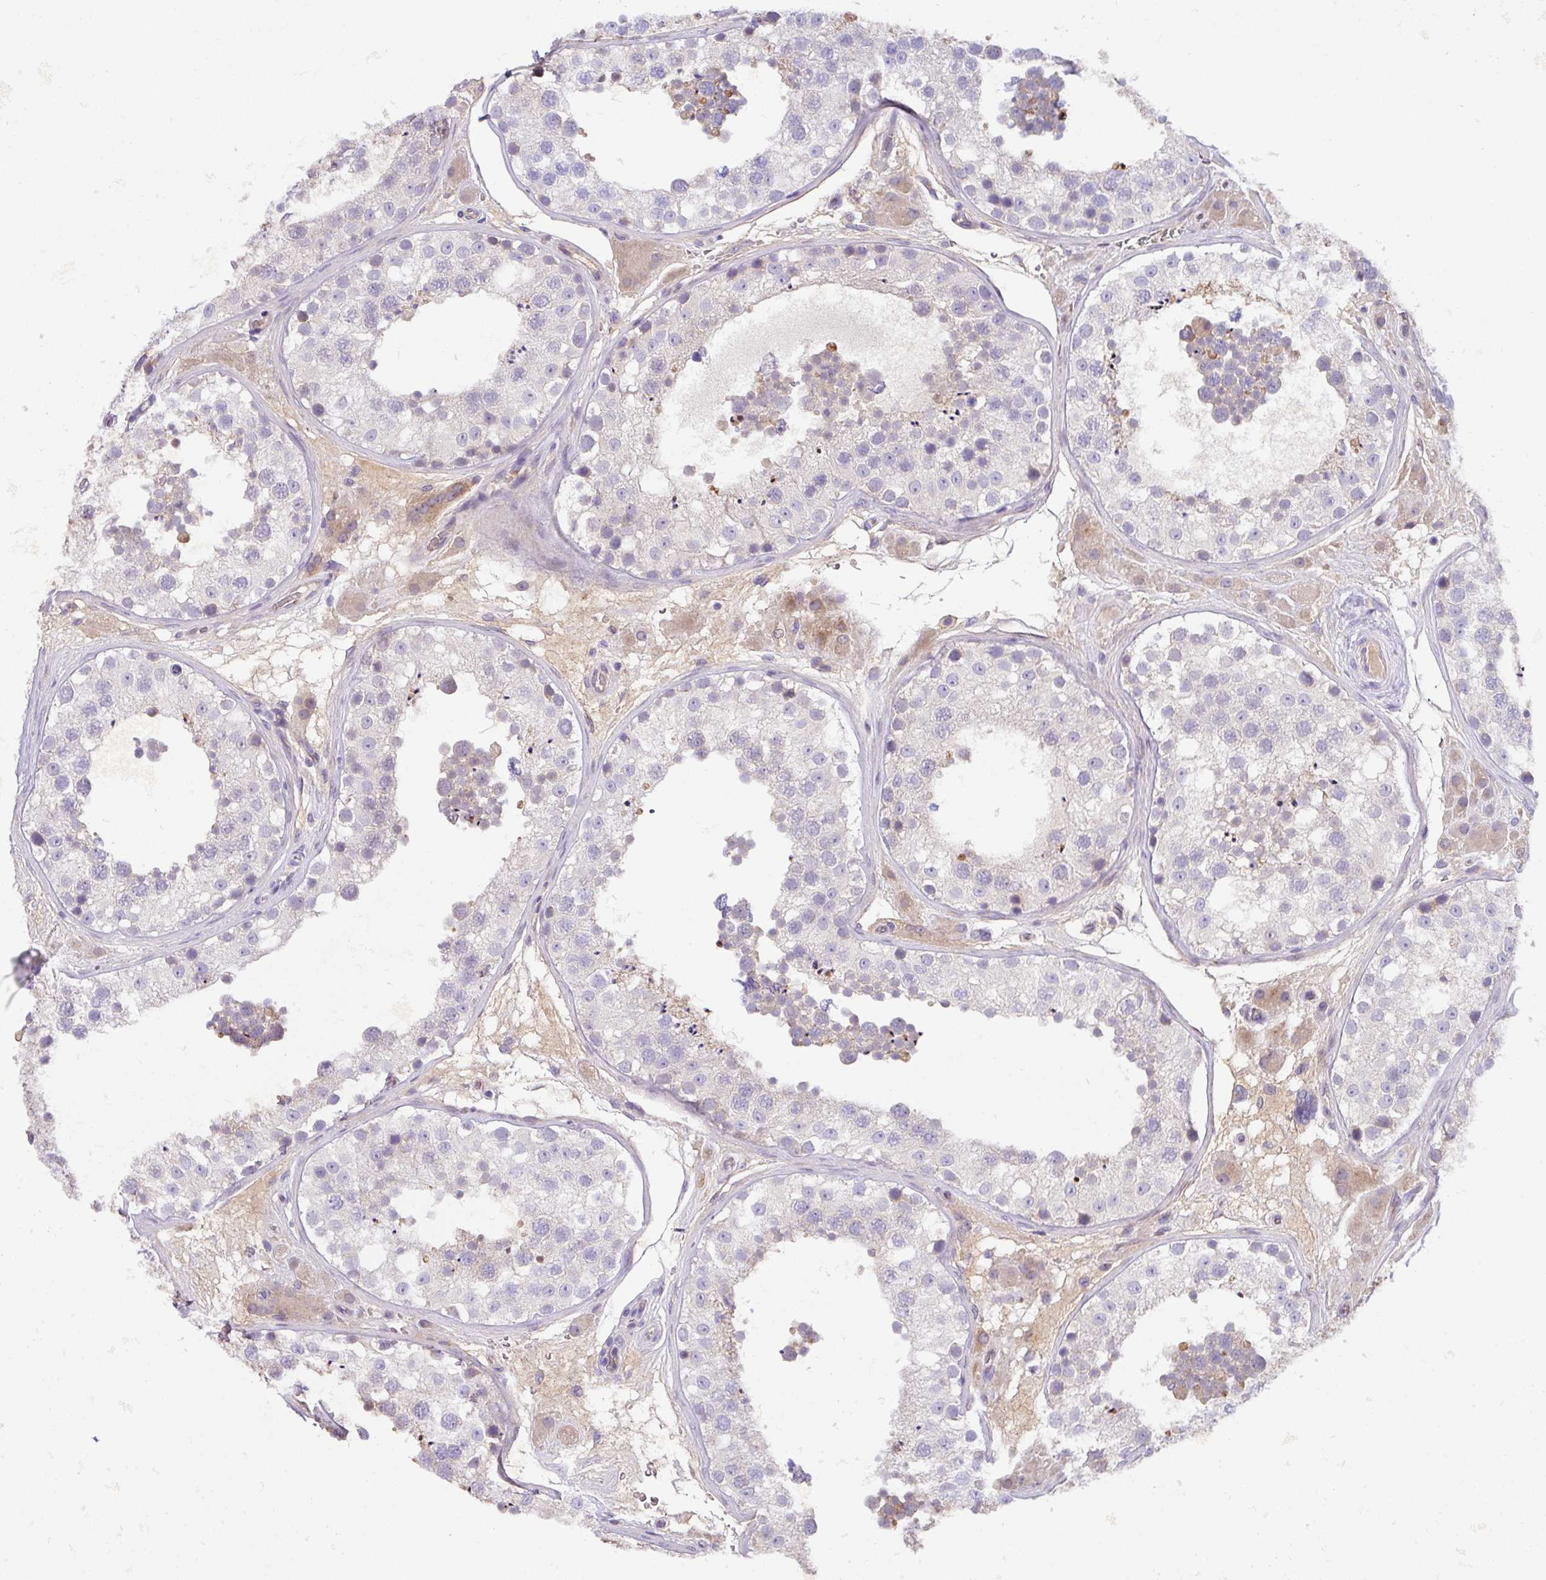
{"staining": {"intensity": "moderate", "quantity": "<25%", "location": "cytoplasmic/membranous"}, "tissue": "testis", "cell_type": "Cells in seminiferous ducts", "image_type": "normal", "snomed": [{"axis": "morphology", "description": "Normal tissue, NOS"}, {"axis": "topography", "description": "Testis"}], "caption": "Immunohistochemical staining of benign testis demonstrates moderate cytoplasmic/membranous protein staining in about <25% of cells in seminiferous ducts.", "gene": "CRISP3", "patient": {"sex": "male", "age": 26}}